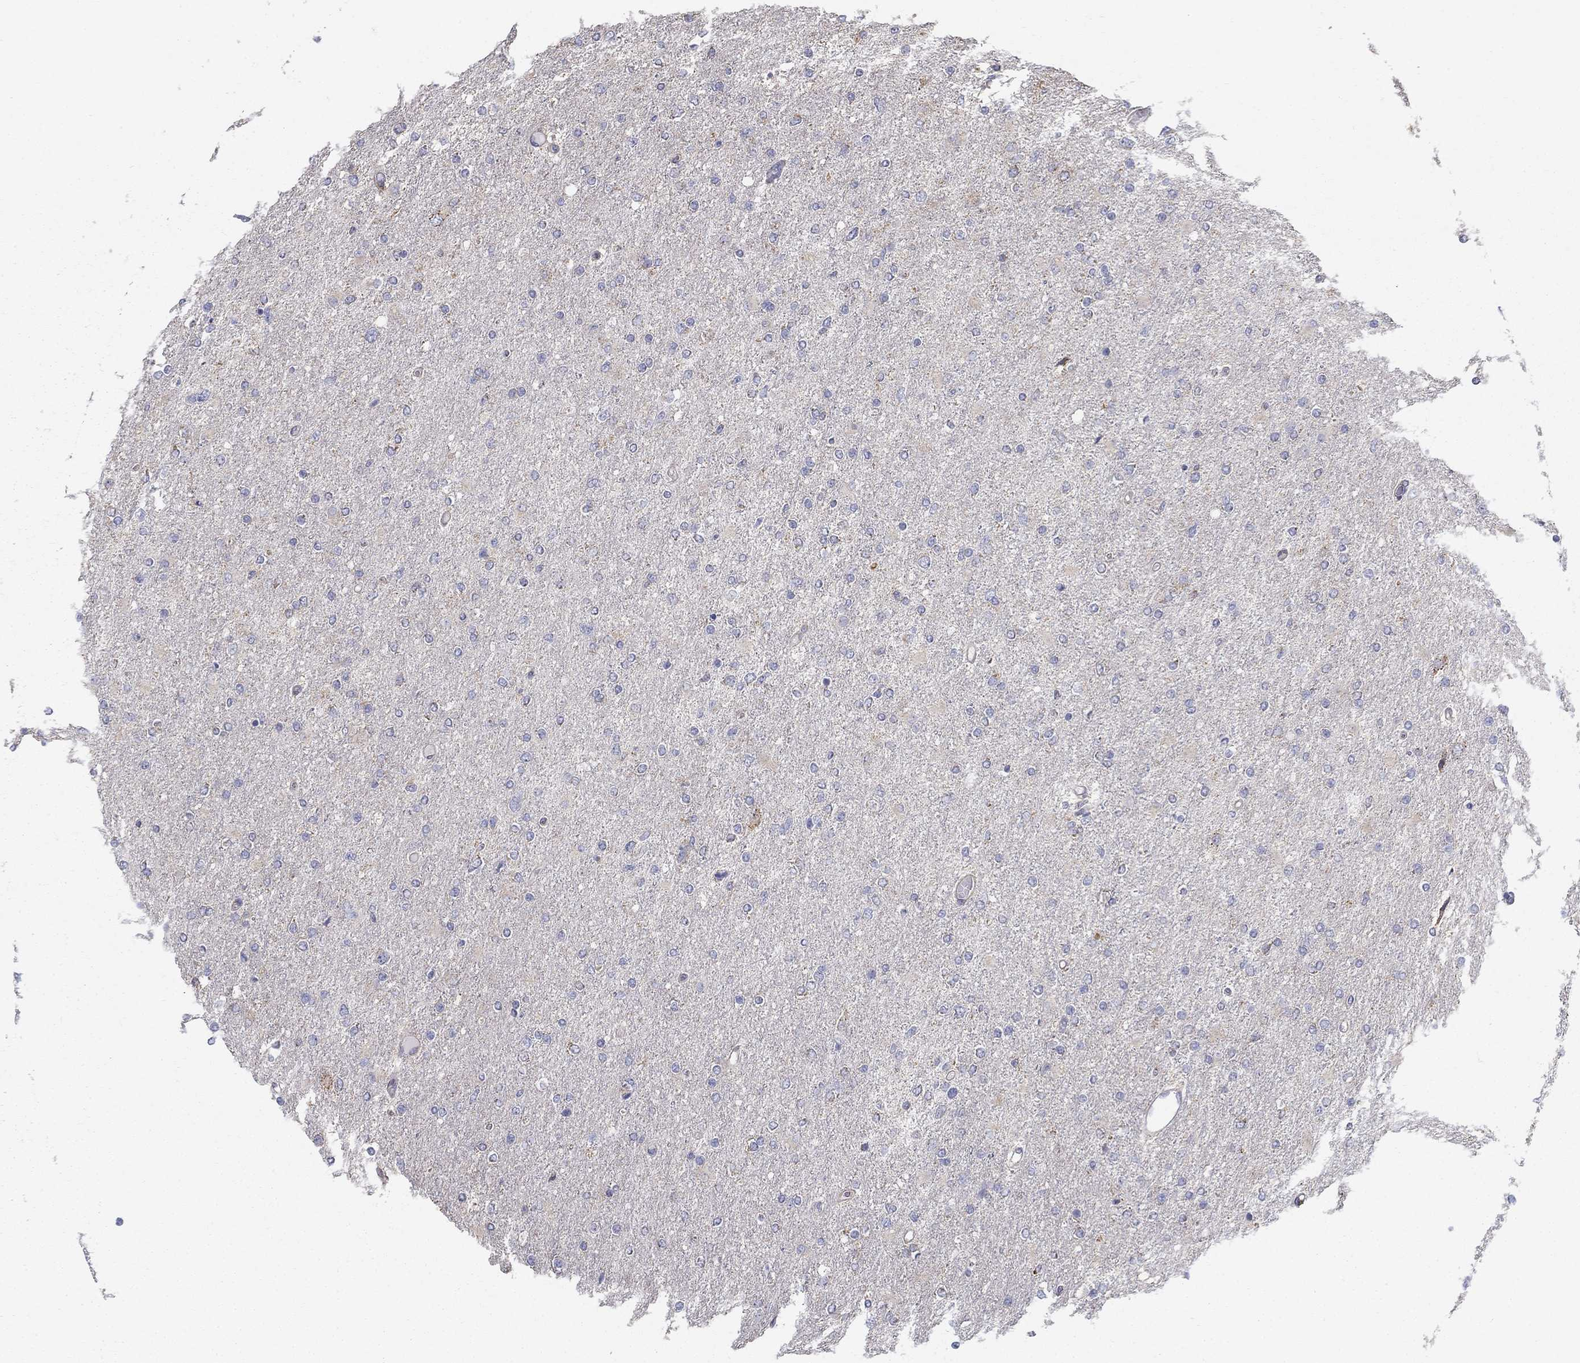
{"staining": {"intensity": "negative", "quantity": "none", "location": "none"}, "tissue": "glioma", "cell_type": "Tumor cells", "image_type": "cancer", "snomed": [{"axis": "morphology", "description": "Glioma, malignant, High grade"}, {"axis": "topography", "description": "Cerebral cortex"}], "caption": "Glioma stained for a protein using immunohistochemistry shows no positivity tumor cells.", "gene": "NME5", "patient": {"sex": "male", "age": 70}}